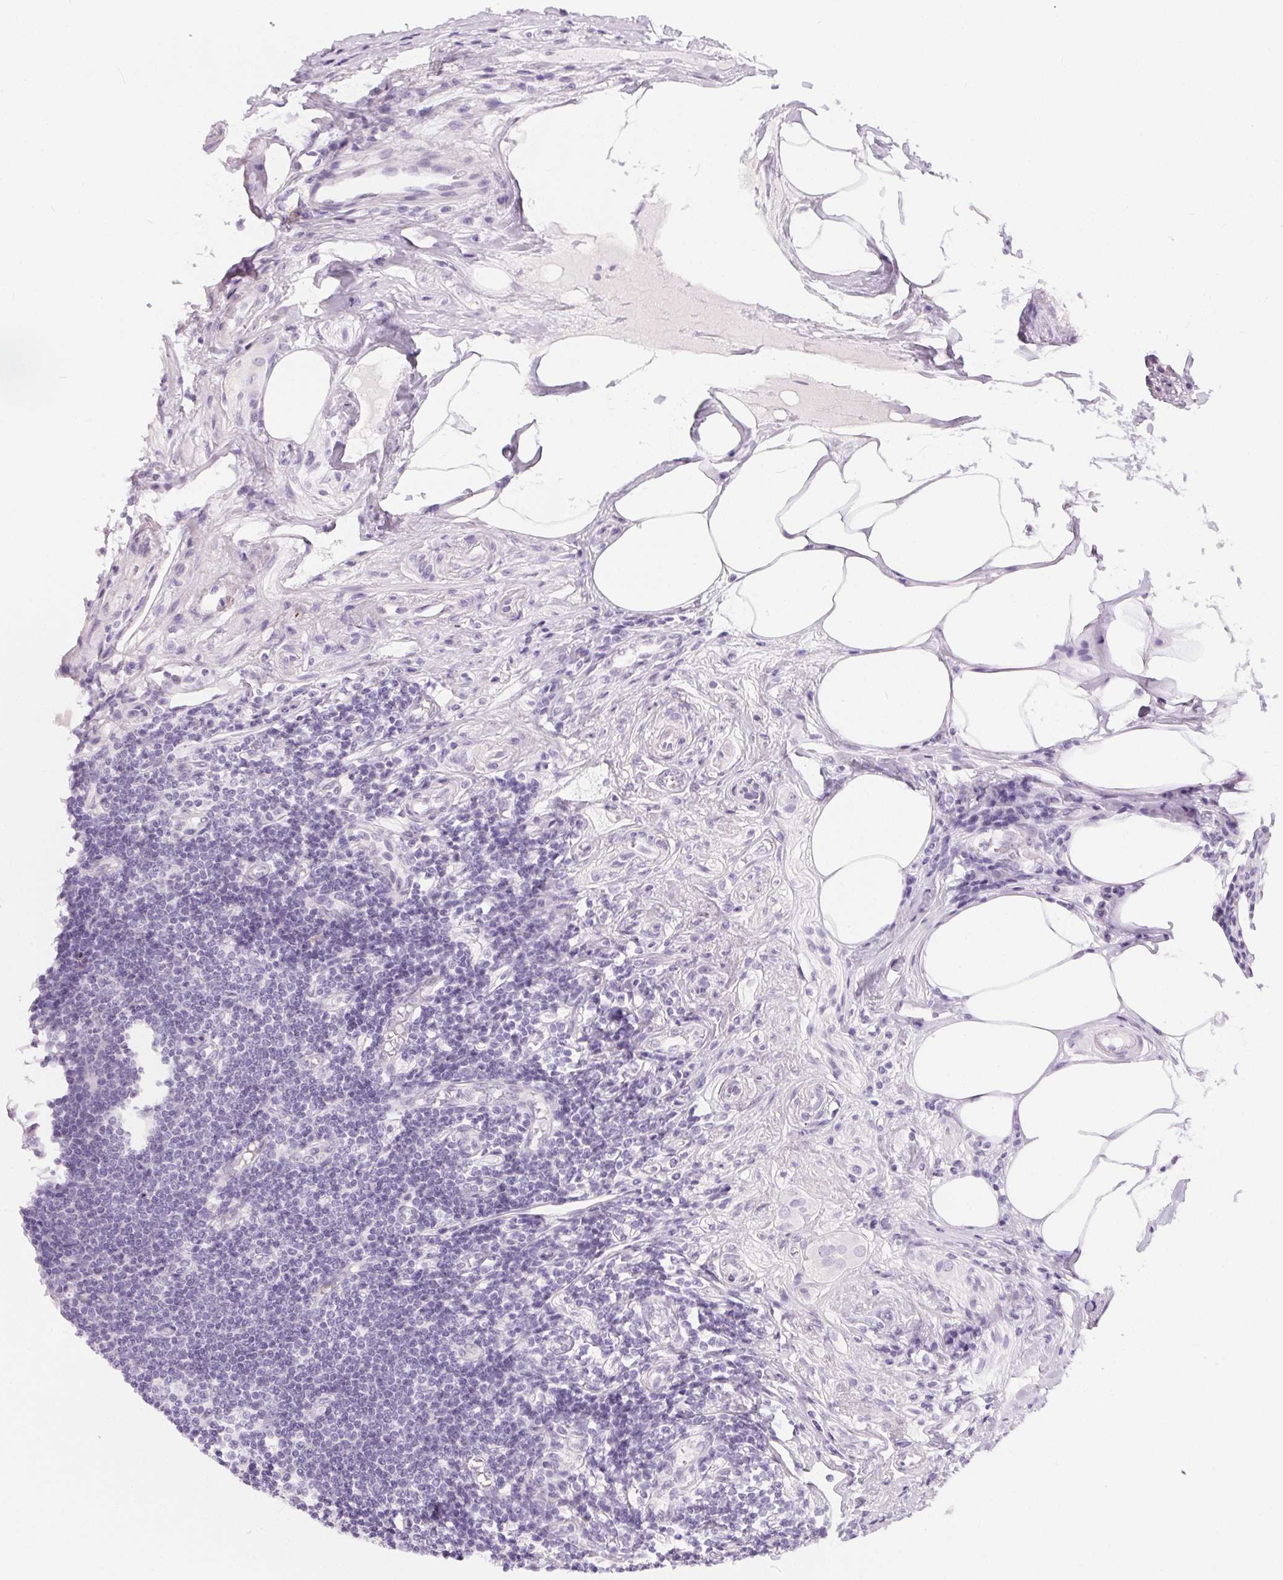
{"staining": {"intensity": "negative", "quantity": "none", "location": "none"}, "tissue": "appendix", "cell_type": "Glandular cells", "image_type": "normal", "snomed": [{"axis": "morphology", "description": "Normal tissue, NOS"}, {"axis": "topography", "description": "Appendix"}], "caption": "IHC of normal human appendix reveals no positivity in glandular cells.", "gene": "GBP6", "patient": {"sex": "female", "age": 57}}